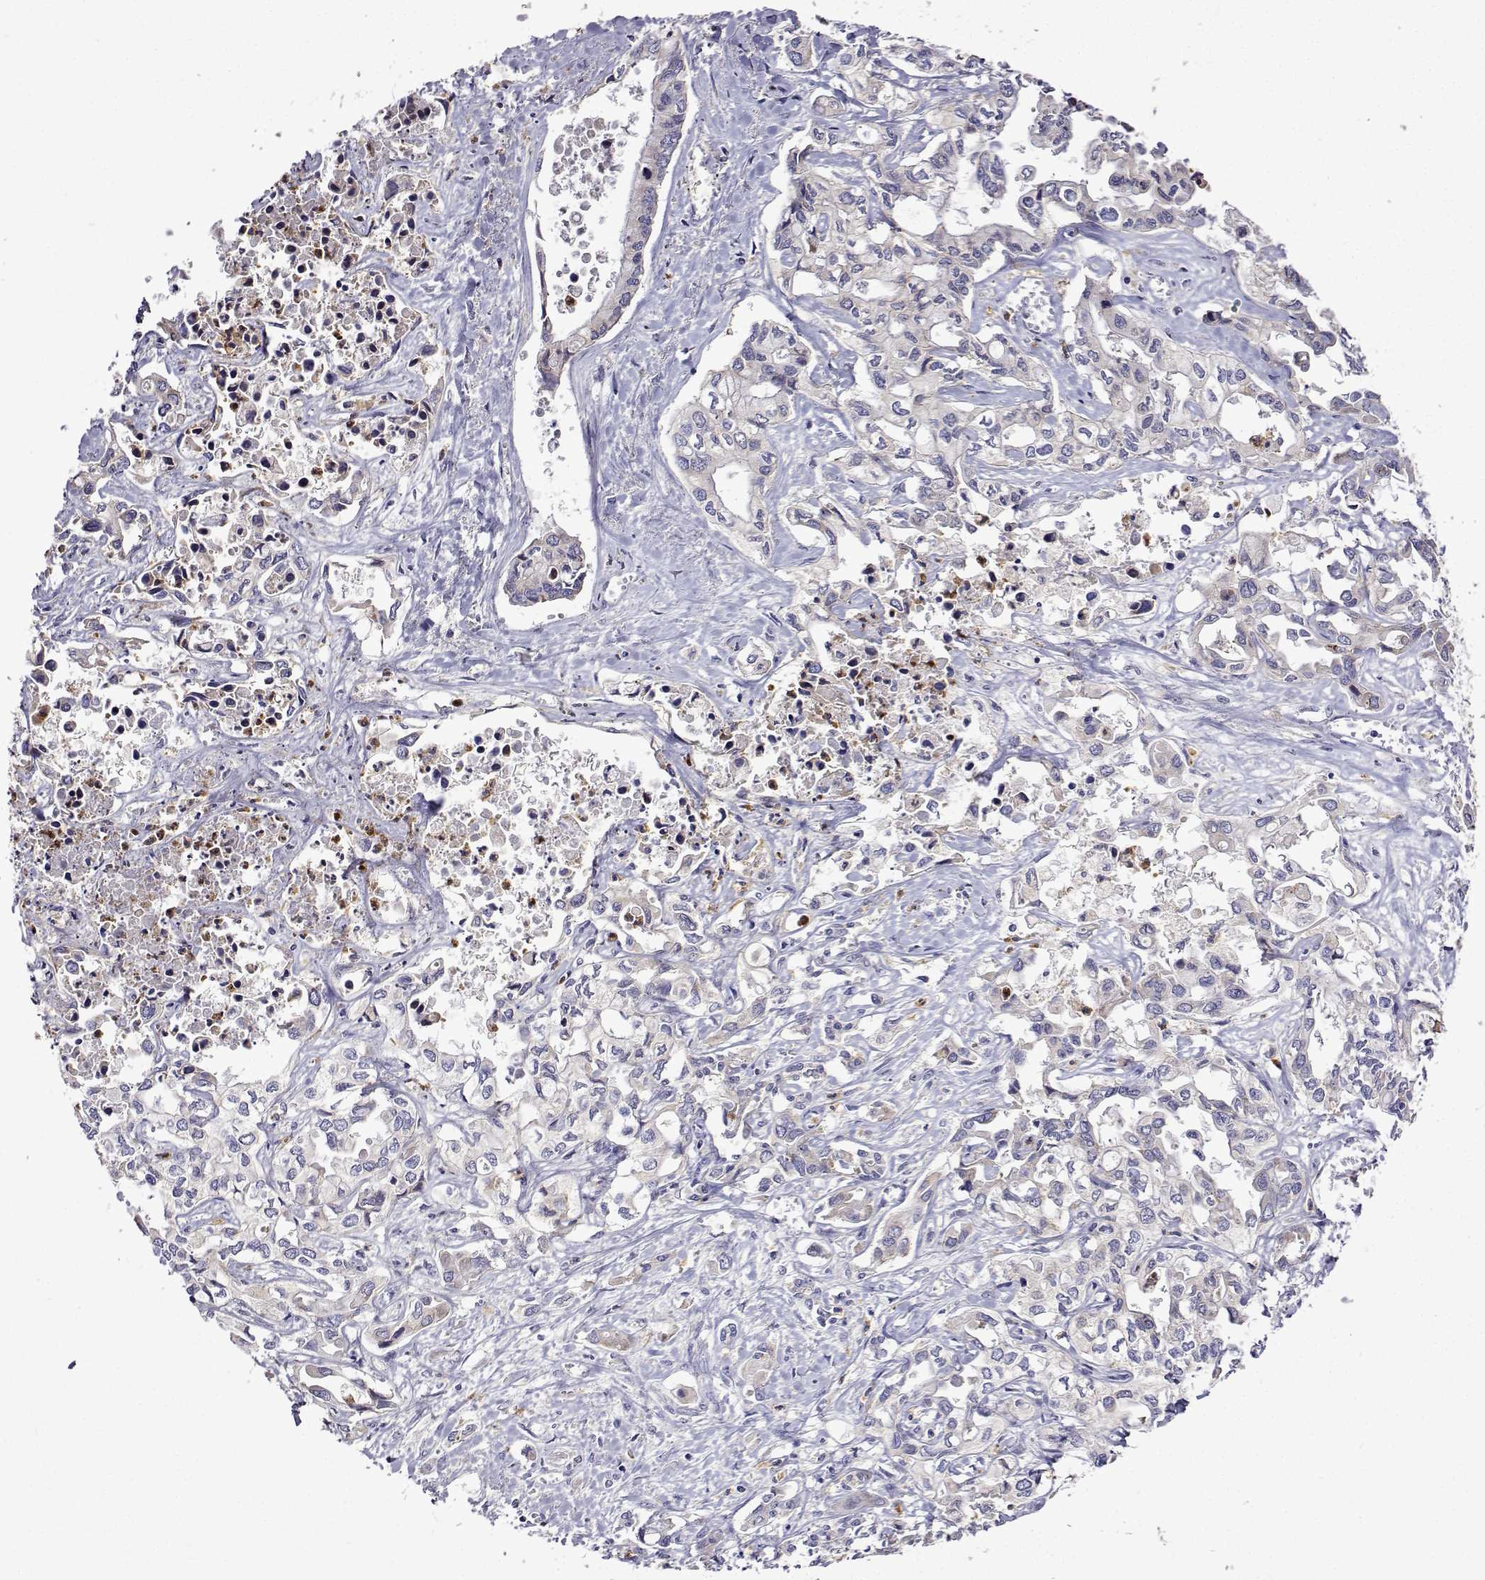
{"staining": {"intensity": "negative", "quantity": "none", "location": "none"}, "tissue": "liver cancer", "cell_type": "Tumor cells", "image_type": "cancer", "snomed": [{"axis": "morphology", "description": "Cholangiocarcinoma"}, {"axis": "topography", "description": "Liver"}], "caption": "An image of cholangiocarcinoma (liver) stained for a protein displays no brown staining in tumor cells.", "gene": "SULT2A1", "patient": {"sex": "female", "age": 64}}